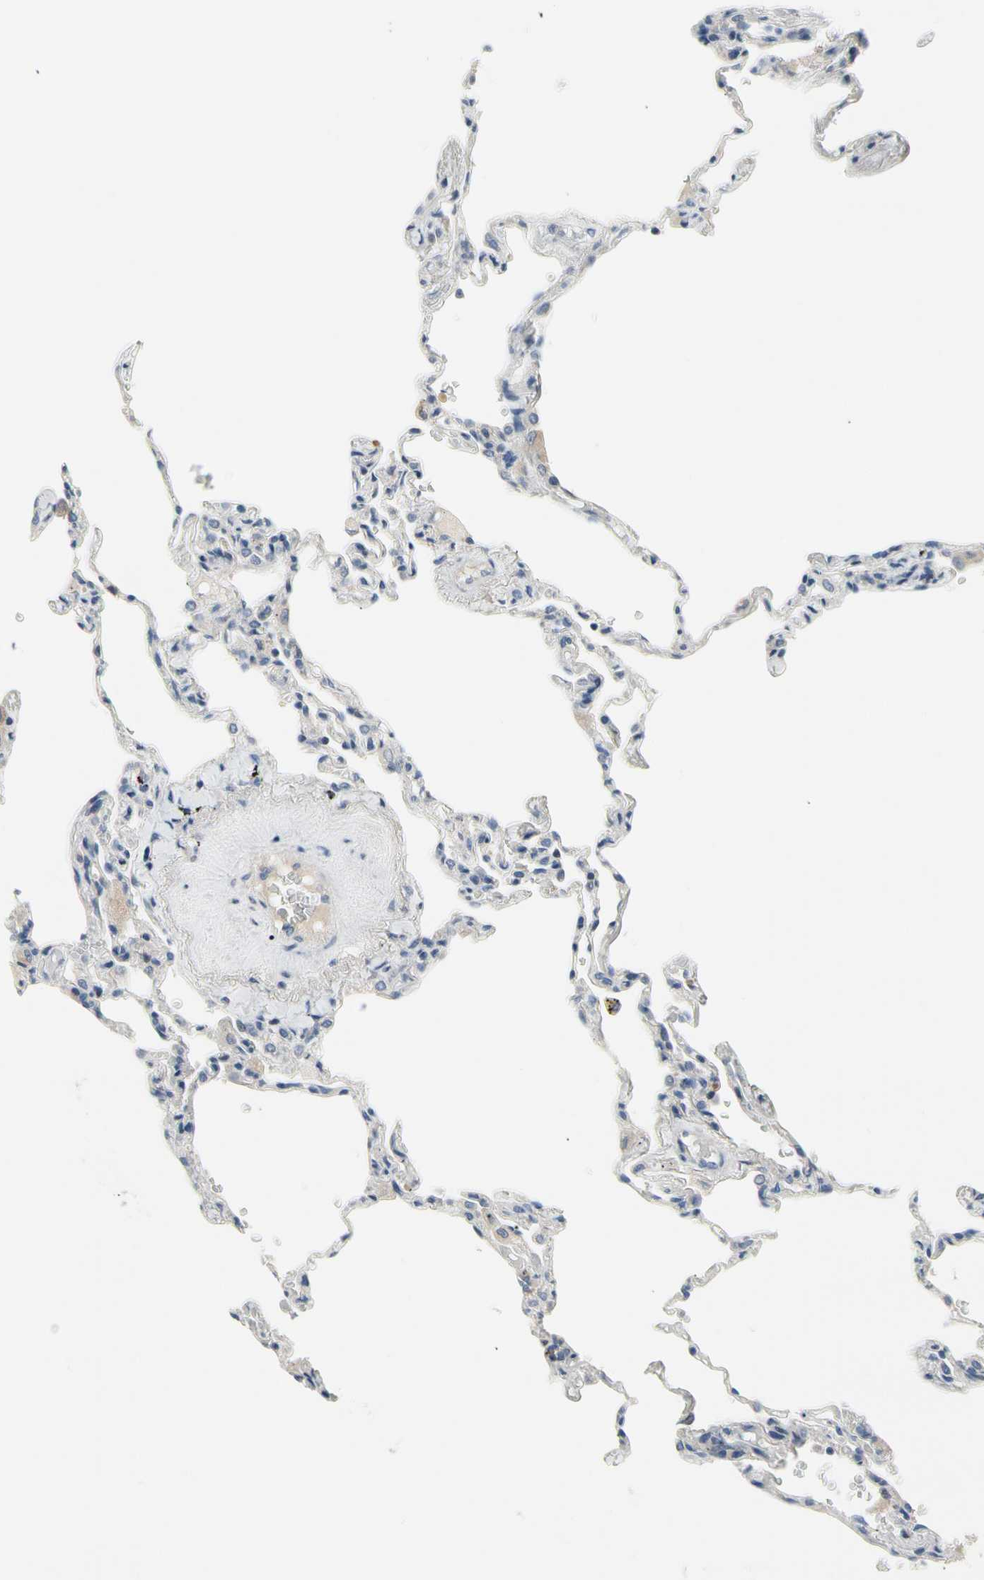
{"staining": {"intensity": "negative", "quantity": "none", "location": "none"}, "tissue": "lung", "cell_type": "Alveolar cells", "image_type": "normal", "snomed": [{"axis": "morphology", "description": "Normal tissue, NOS"}, {"axis": "topography", "description": "Lung"}], "caption": "Alveolar cells show no significant staining in benign lung.", "gene": "NFASC", "patient": {"sex": "male", "age": 59}}